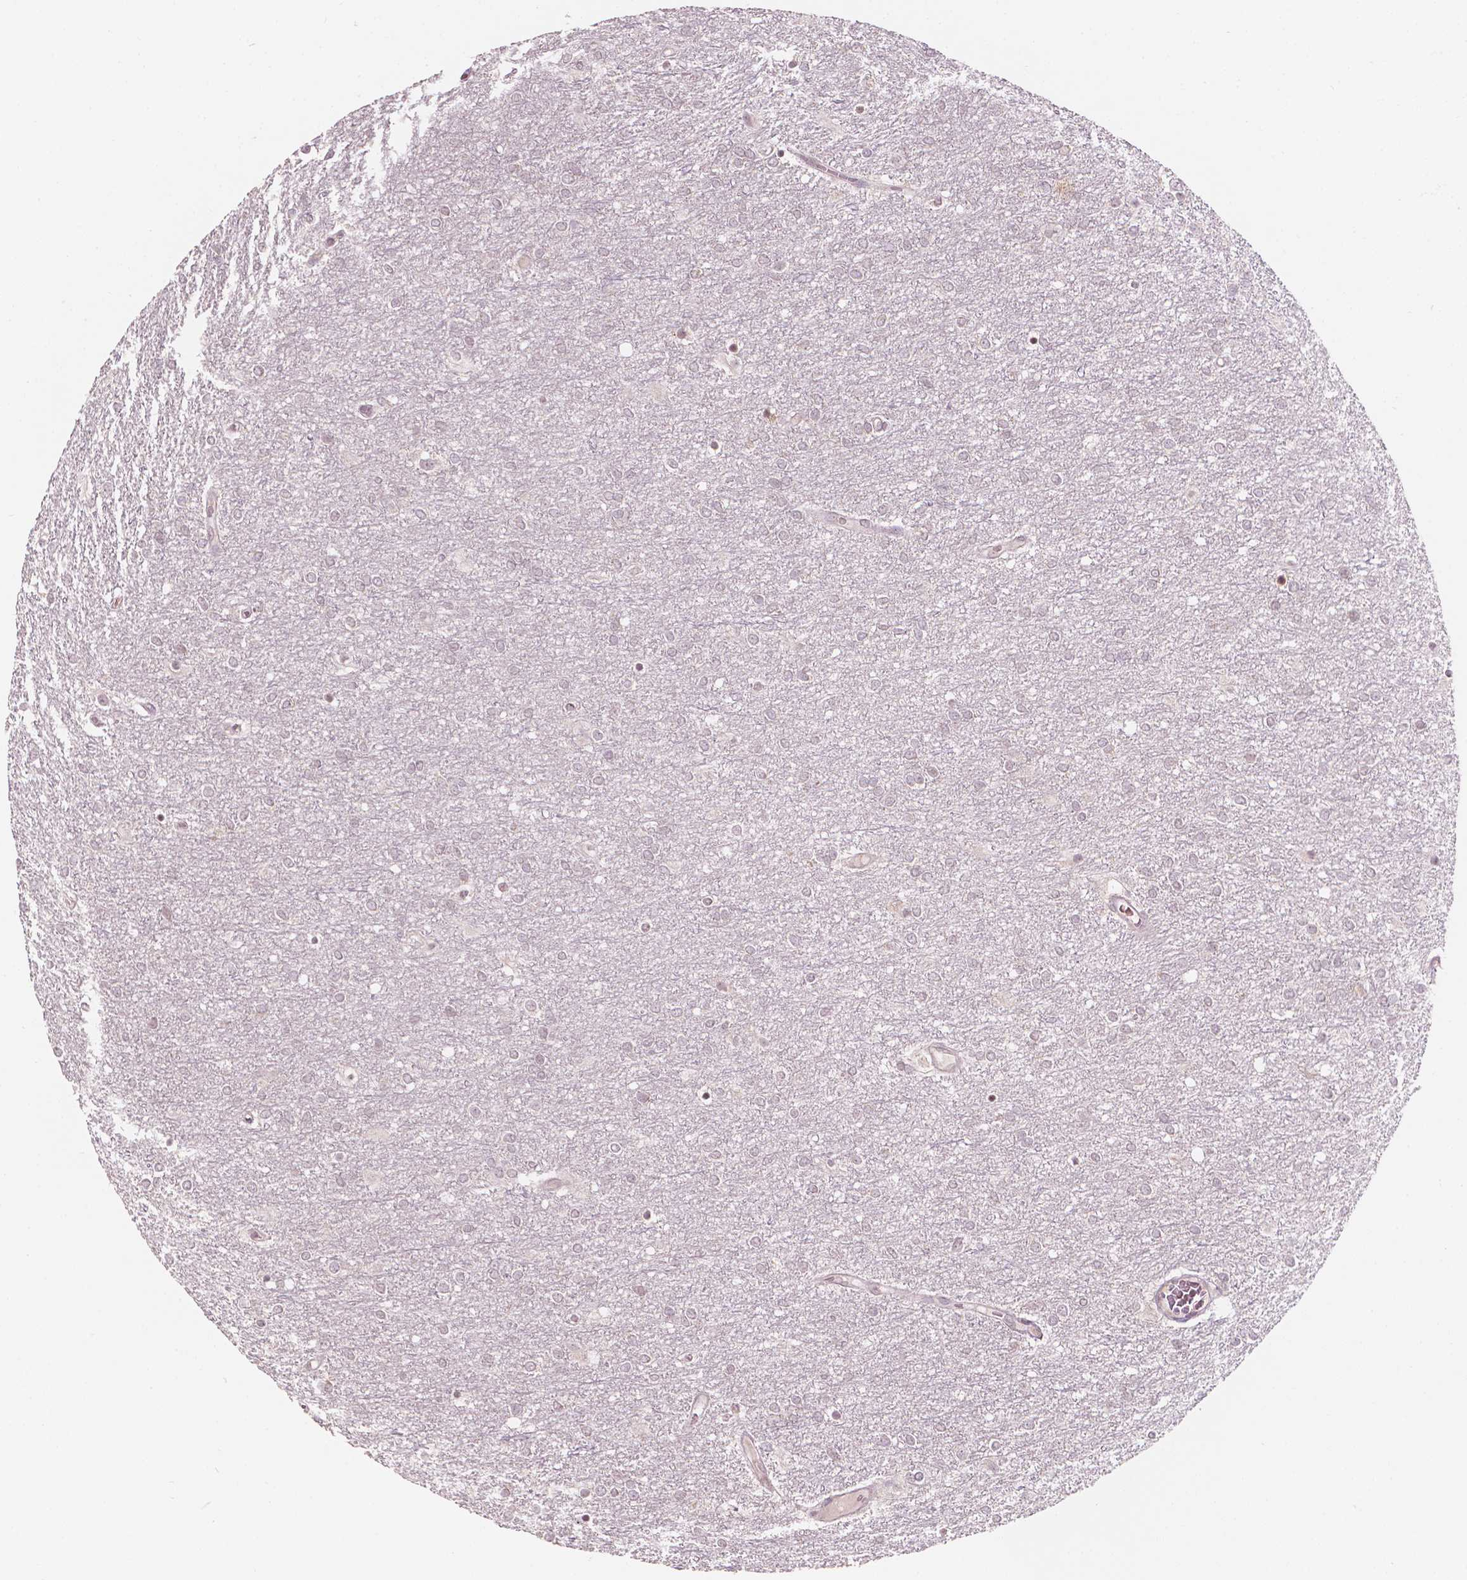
{"staining": {"intensity": "negative", "quantity": "none", "location": "none"}, "tissue": "glioma", "cell_type": "Tumor cells", "image_type": "cancer", "snomed": [{"axis": "morphology", "description": "Glioma, malignant, High grade"}, {"axis": "topography", "description": "Brain"}], "caption": "A high-resolution micrograph shows immunohistochemistry staining of glioma, which displays no significant staining in tumor cells.", "gene": "NOS1AP", "patient": {"sex": "female", "age": 61}}